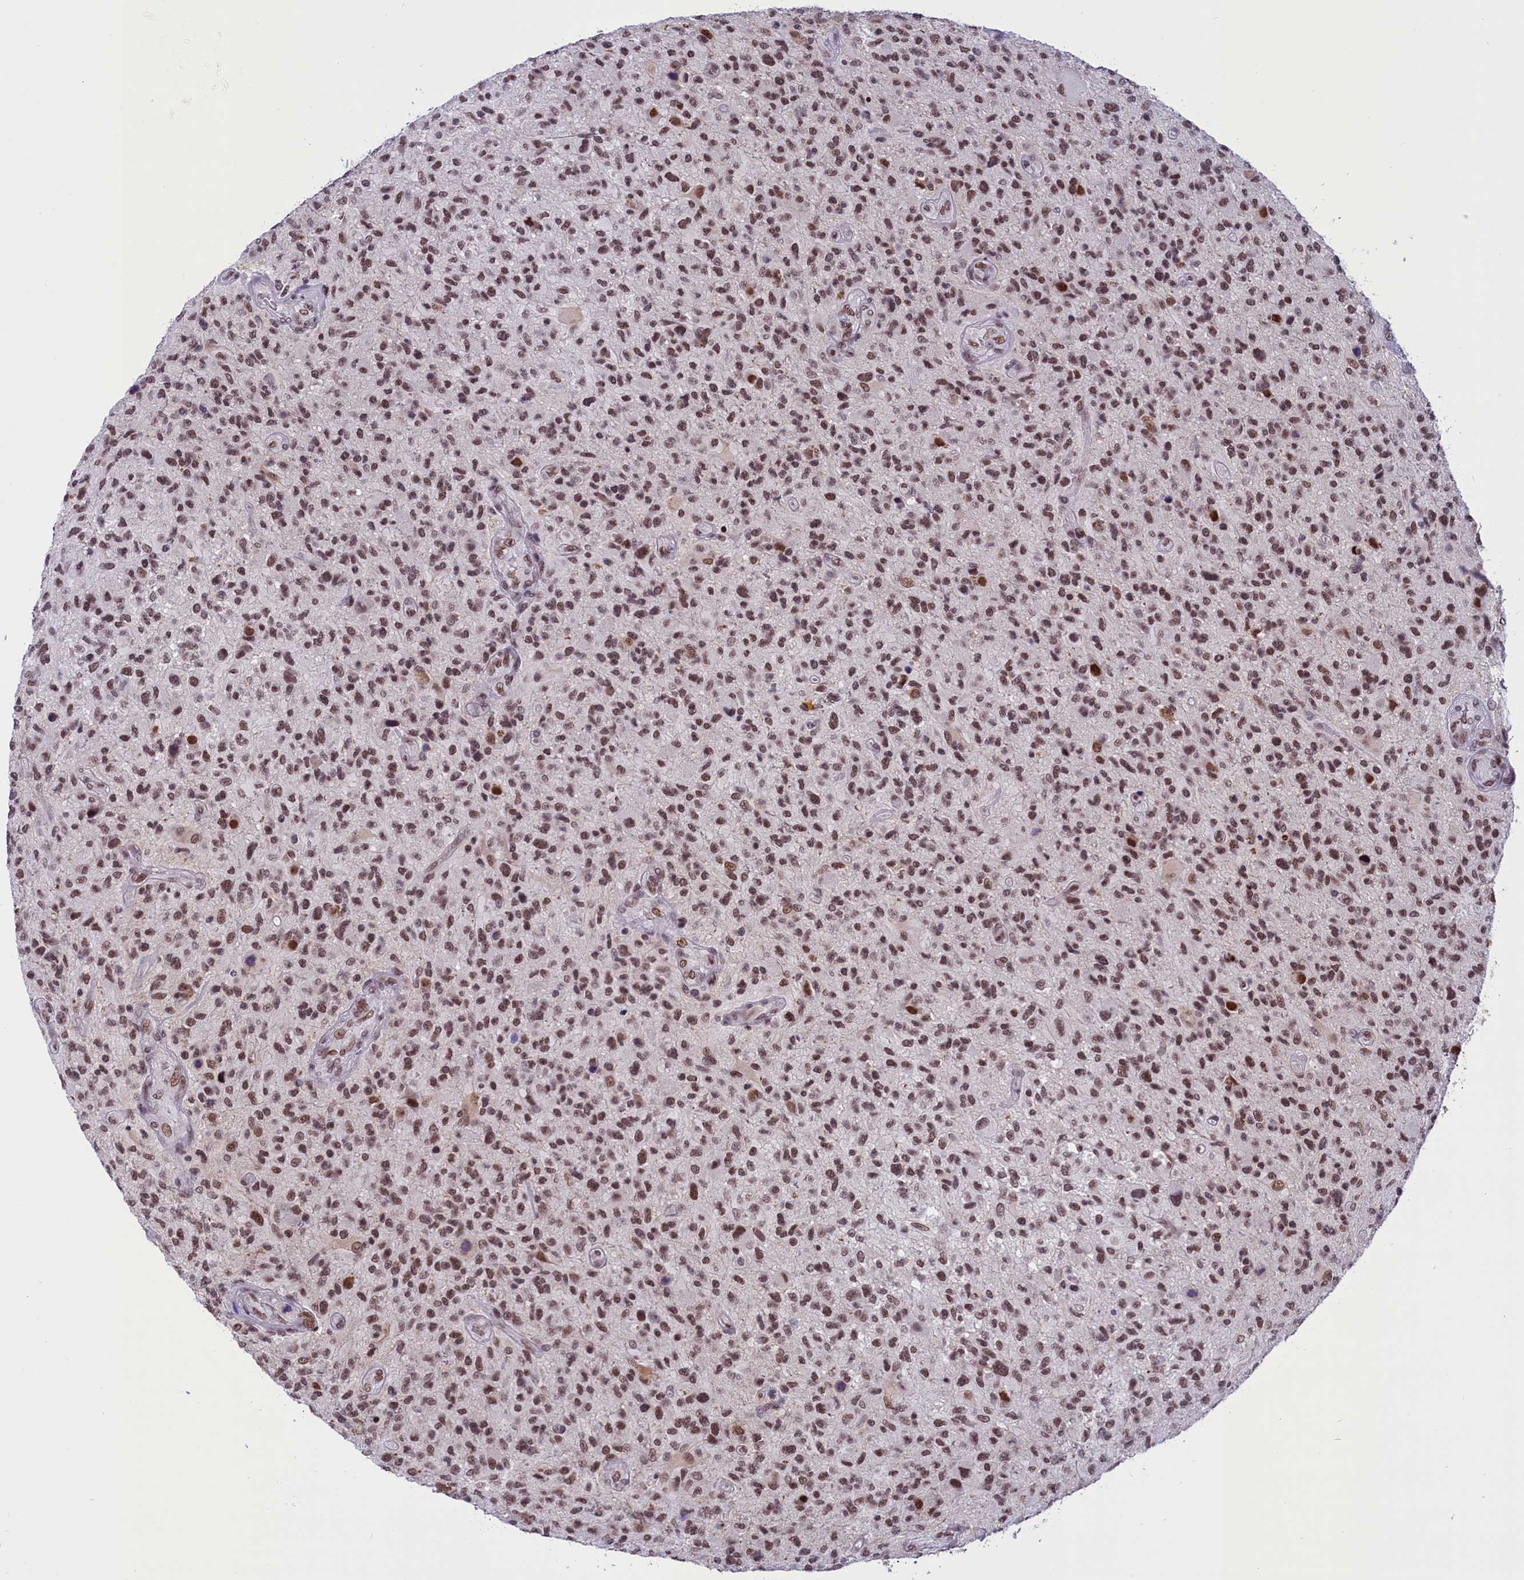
{"staining": {"intensity": "moderate", "quantity": ">75%", "location": "nuclear"}, "tissue": "glioma", "cell_type": "Tumor cells", "image_type": "cancer", "snomed": [{"axis": "morphology", "description": "Glioma, malignant, High grade"}, {"axis": "topography", "description": "Brain"}], "caption": "An image showing moderate nuclear expression in about >75% of tumor cells in glioma, as visualized by brown immunohistochemical staining.", "gene": "CDYL2", "patient": {"sex": "male", "age": 47}}